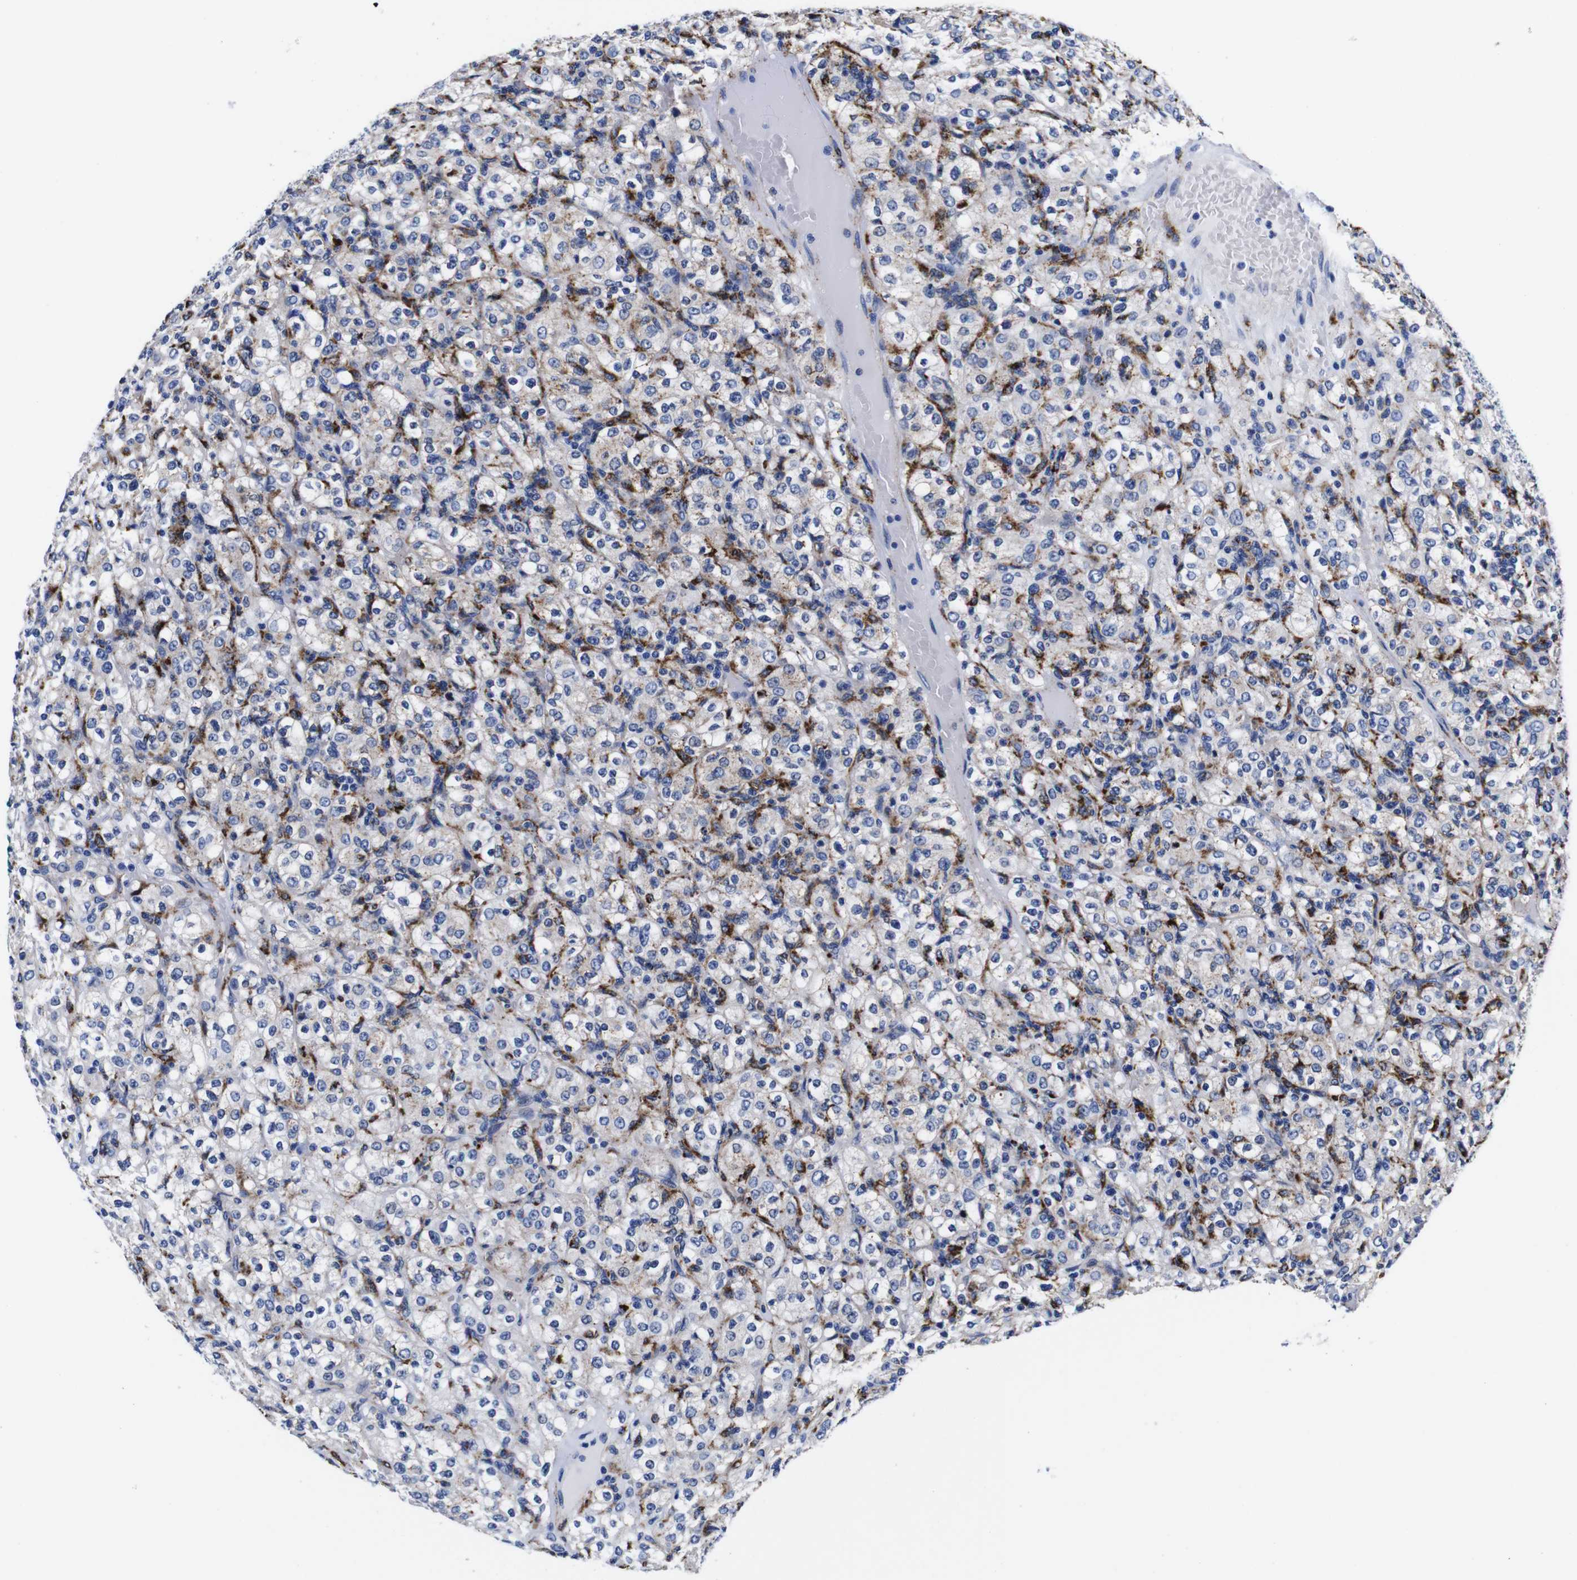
{"staining": {"intensity": "weak", "quantity": "<25%", "location": "cytoplasmic/membranous"}, "tissue": "renal cancer", "cell_type": "Tumor cells", "image_type": "cancer", "snomed": [{"axis": "morphology", "description": "Normal tissue, NOS"}, {"axis": "morphology", "description": "Adenocarcinoma, NOS"}, {"axis": "topography", "description": "Kidney"}], "caption": "The immunohistochemistry histopathology image has no significant expression in tumor cells of renal adenocarcinoma tissue.", "gene": "HLA-DMB", "patient": {"sex": "female", "age": 72}}